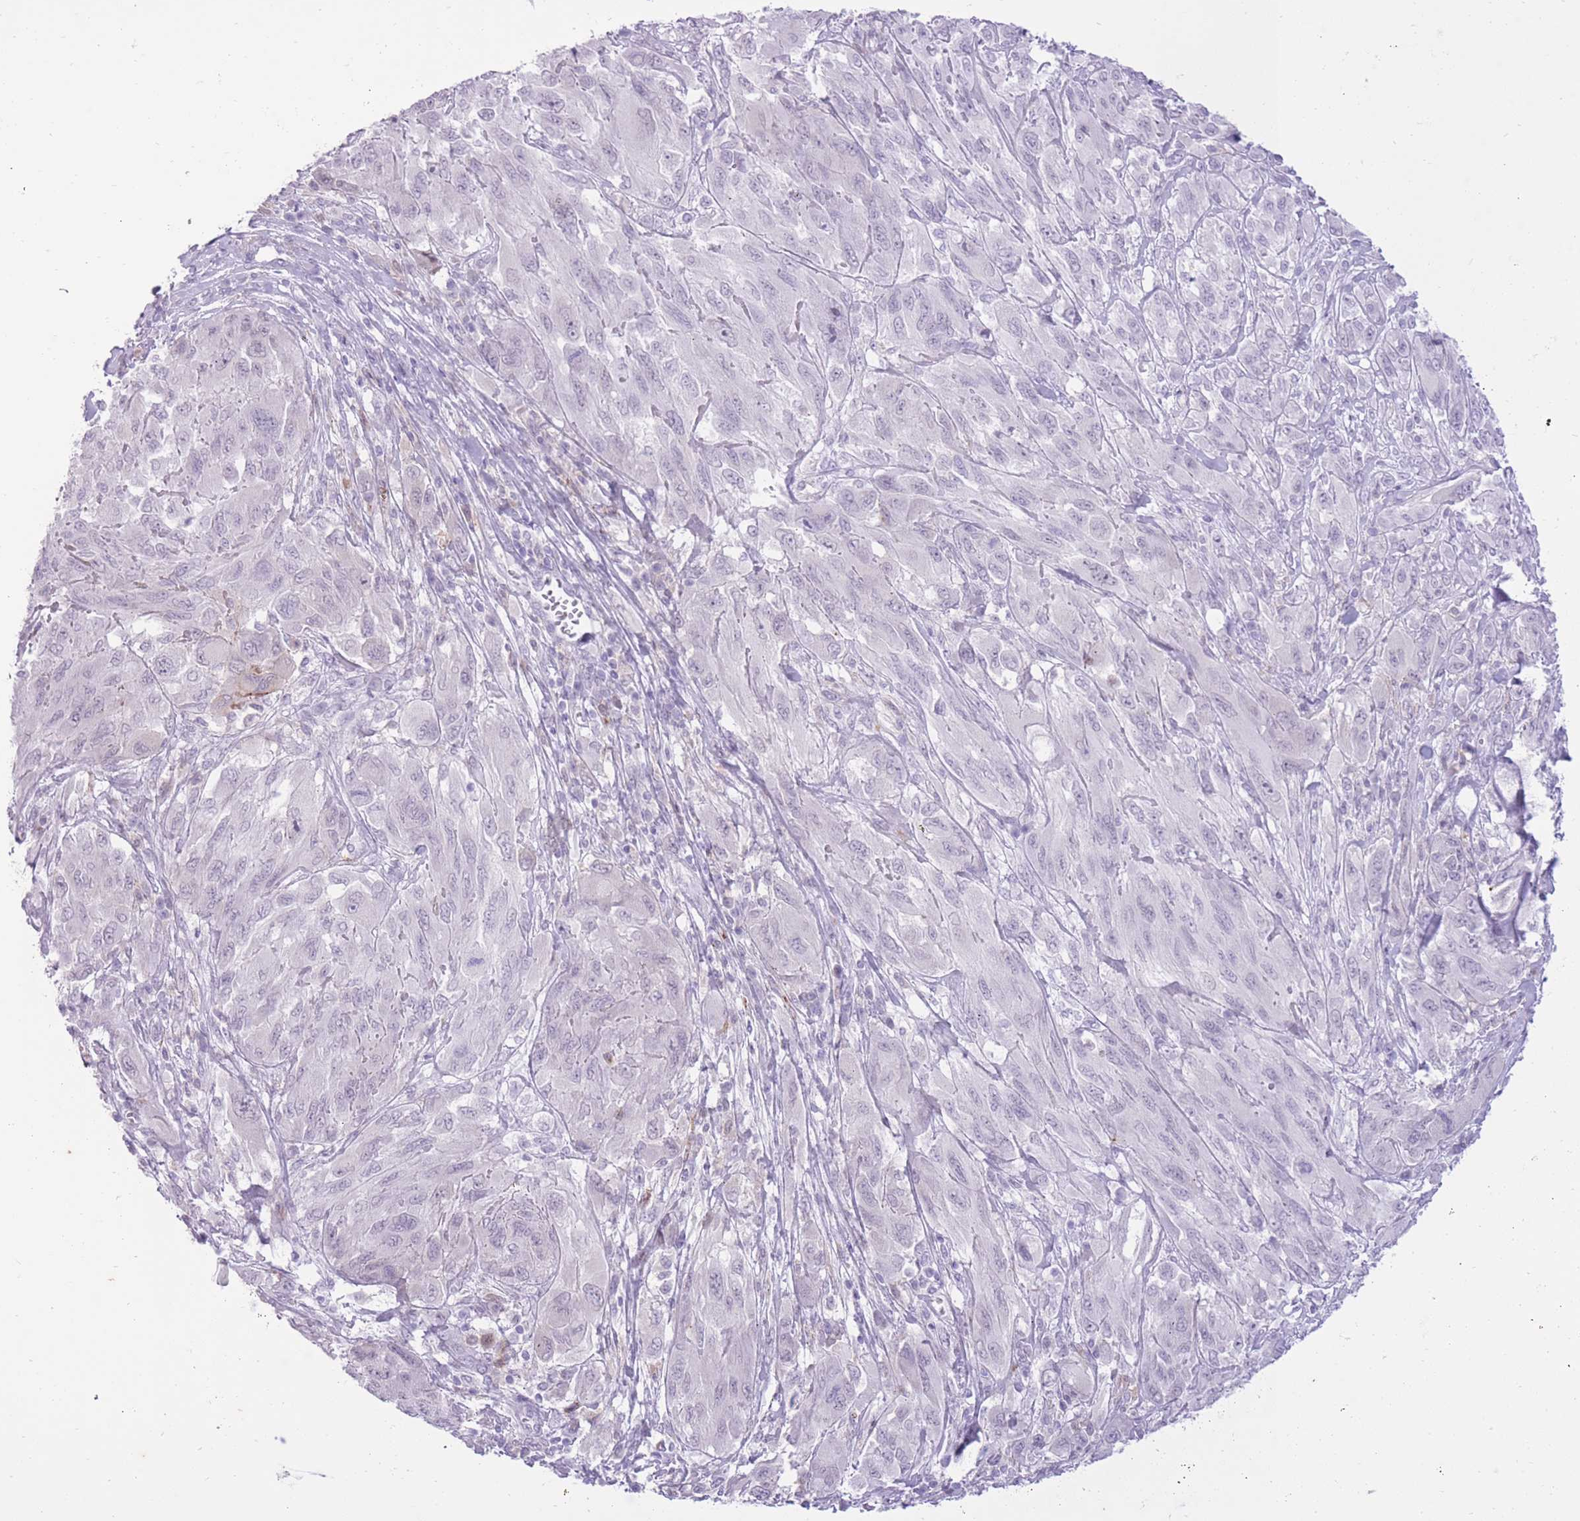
{"staining": {"intensity": "negative", "quantity": "none", "location": "none"}, "tissue": "melanoma", "cell_type": "Tumor cells", "image_type": "cancer", "snomed": [{"axis": "morphology", "description": "Malignant melanoma, NOS"}, {"axis": "topography", "description": "Skin"}], "caption": "High power microscopy photomicrograph of an immunohistochemistry photomicrograph of melanoma, revealing no significant expression in tumor cells.", "gene": "MEIS3", "patient": {"sex": "female", "age": 91}}